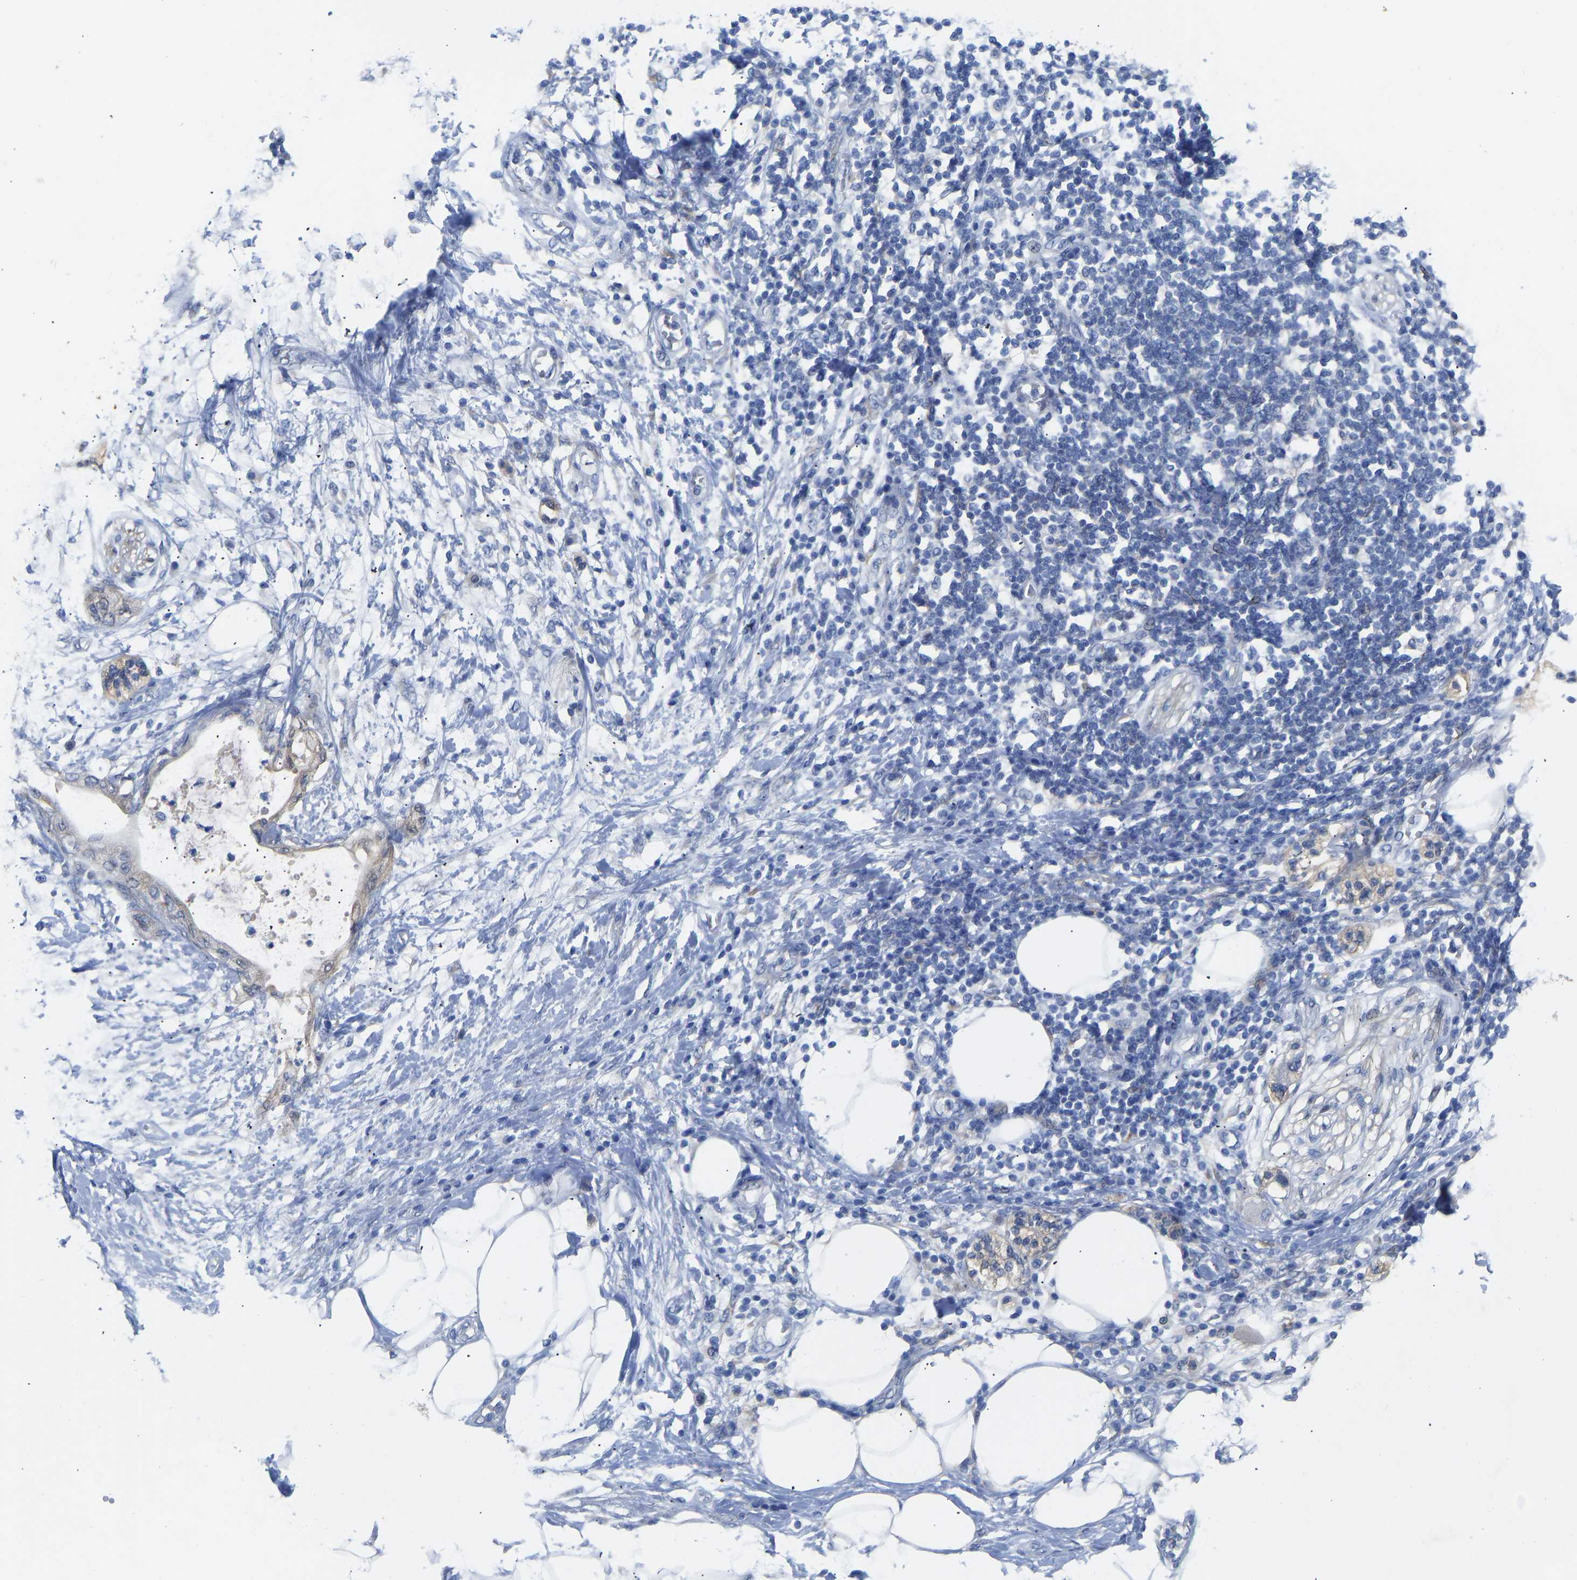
{"staining": {"intensity": "negative", "quantity": "none", "location": "none"}, "tissue": "adipose tissue", "cell_type": "Adipocytes", "image_type": "normal", "snomed": [{"axis": "morphology", "description": "Normal tissue, NOS"}, {"axis": "morphology", "description": "Adenocarcinoma, NOS"}, {"axis": "topography", "description": "Duodenum"}, {"axis": "topography", "description": "Peripheral nerve tissue"}], "caption": "Immunohistochemistry image of unremarkable human adipose tissue stained for a protein (brown), which displays no expression in adipocytes.", "gene": "RBP1", "patient": {"sex": "female", "age": 60}}